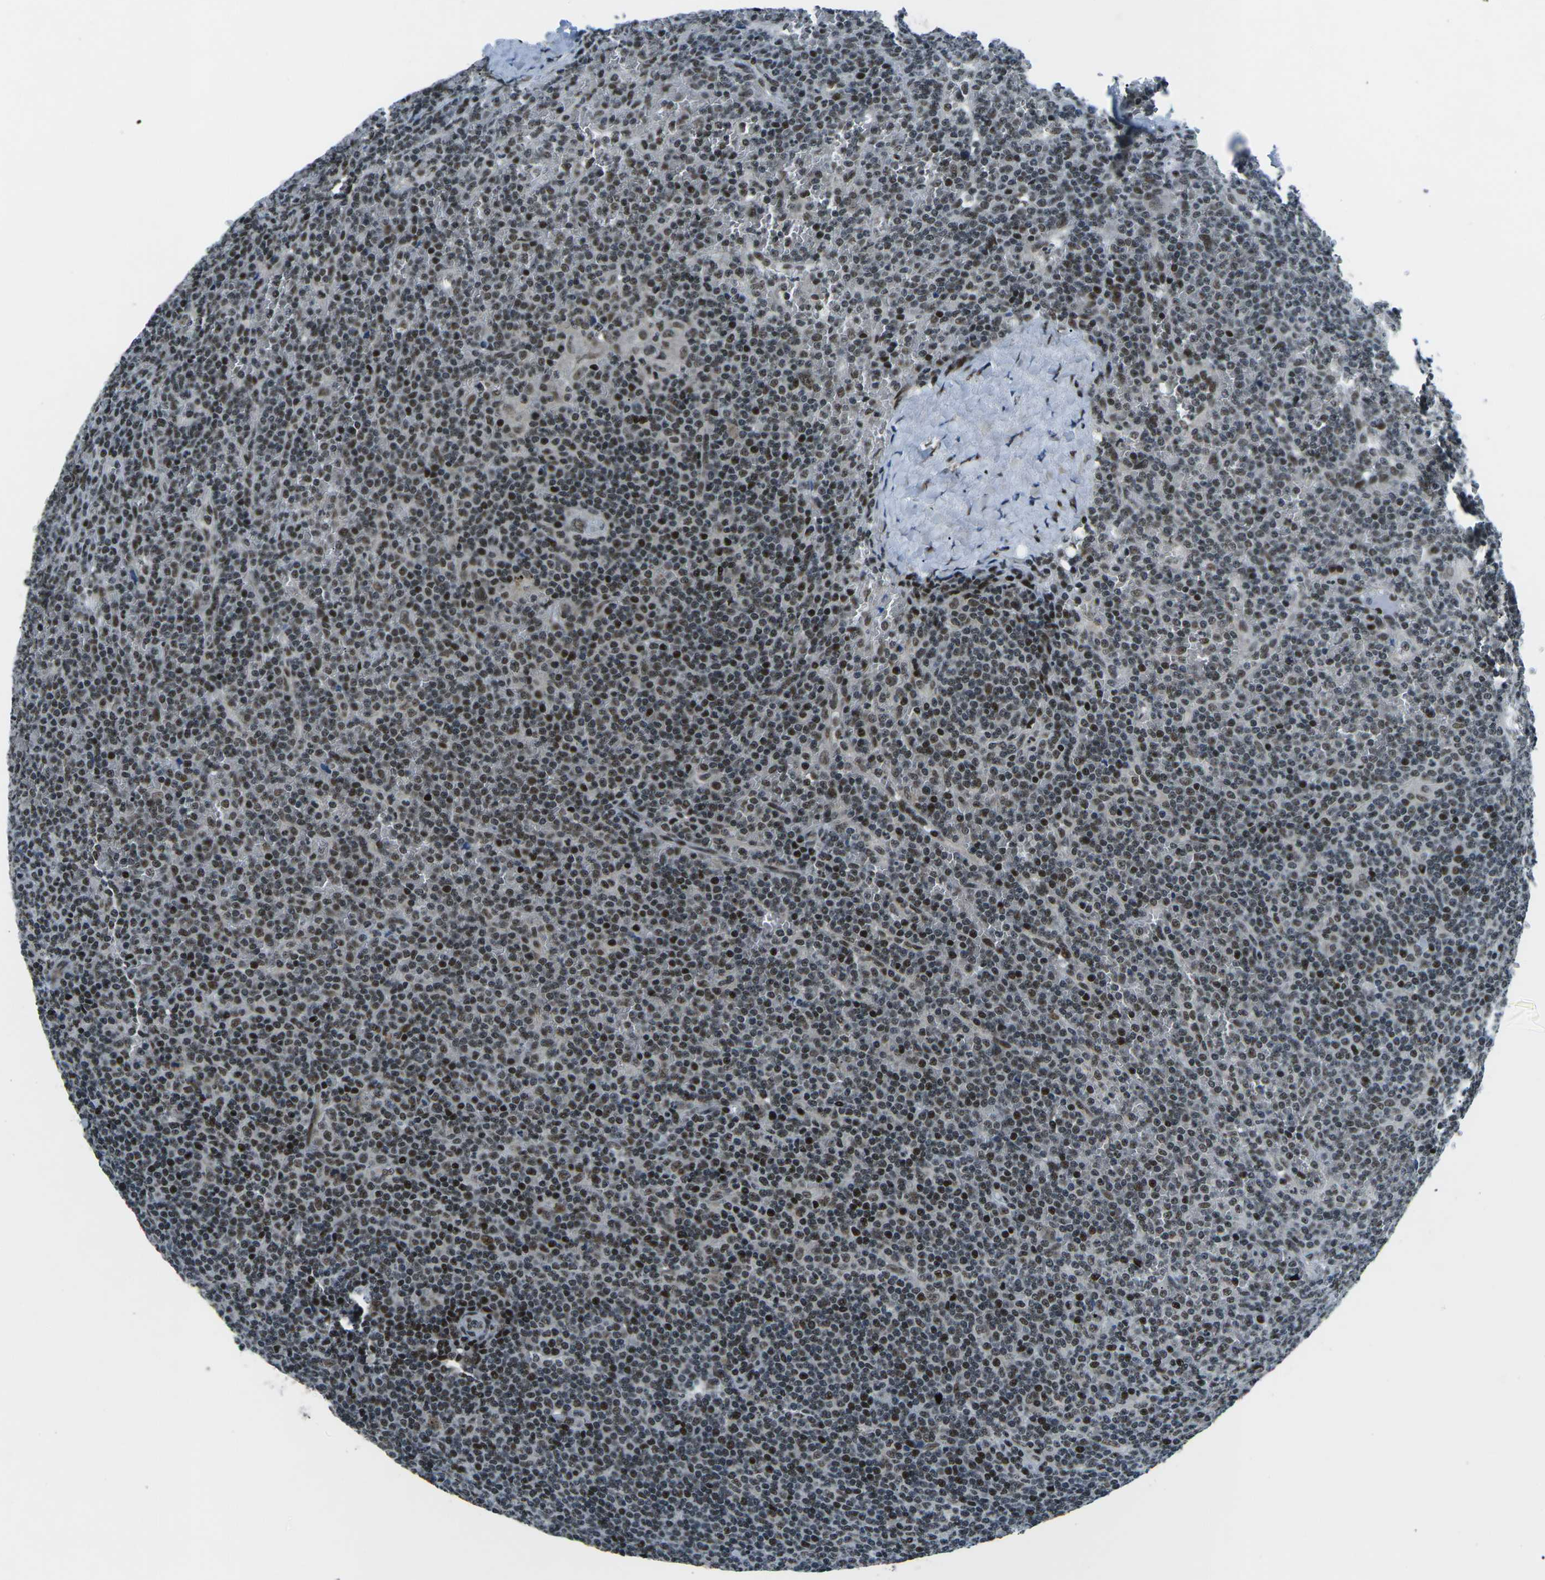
{"staining": {"intensity": "moderate", "quantity": "25%-75%", "location": "nuclear"}, "tissue": "lymphoma", "cell_type": "Tumor cells", "image_type": "cancer", "snomed": [{"axis": "morphology", "description": "Malignant lymphoma, non-Hodgkin's type, Low grade"}, {"axis": "topography", "description": "Spleen"}], "caption": "A micrograph showing moderate nuclear staining in about 25%-75% of tumor cells in low-grade malignant lymphoma, non-Hodgkin's type, as visualized by brown immunohistochemical staining.", "gene": "RBL2", "patient": {"sex": "female", "age": 19}}